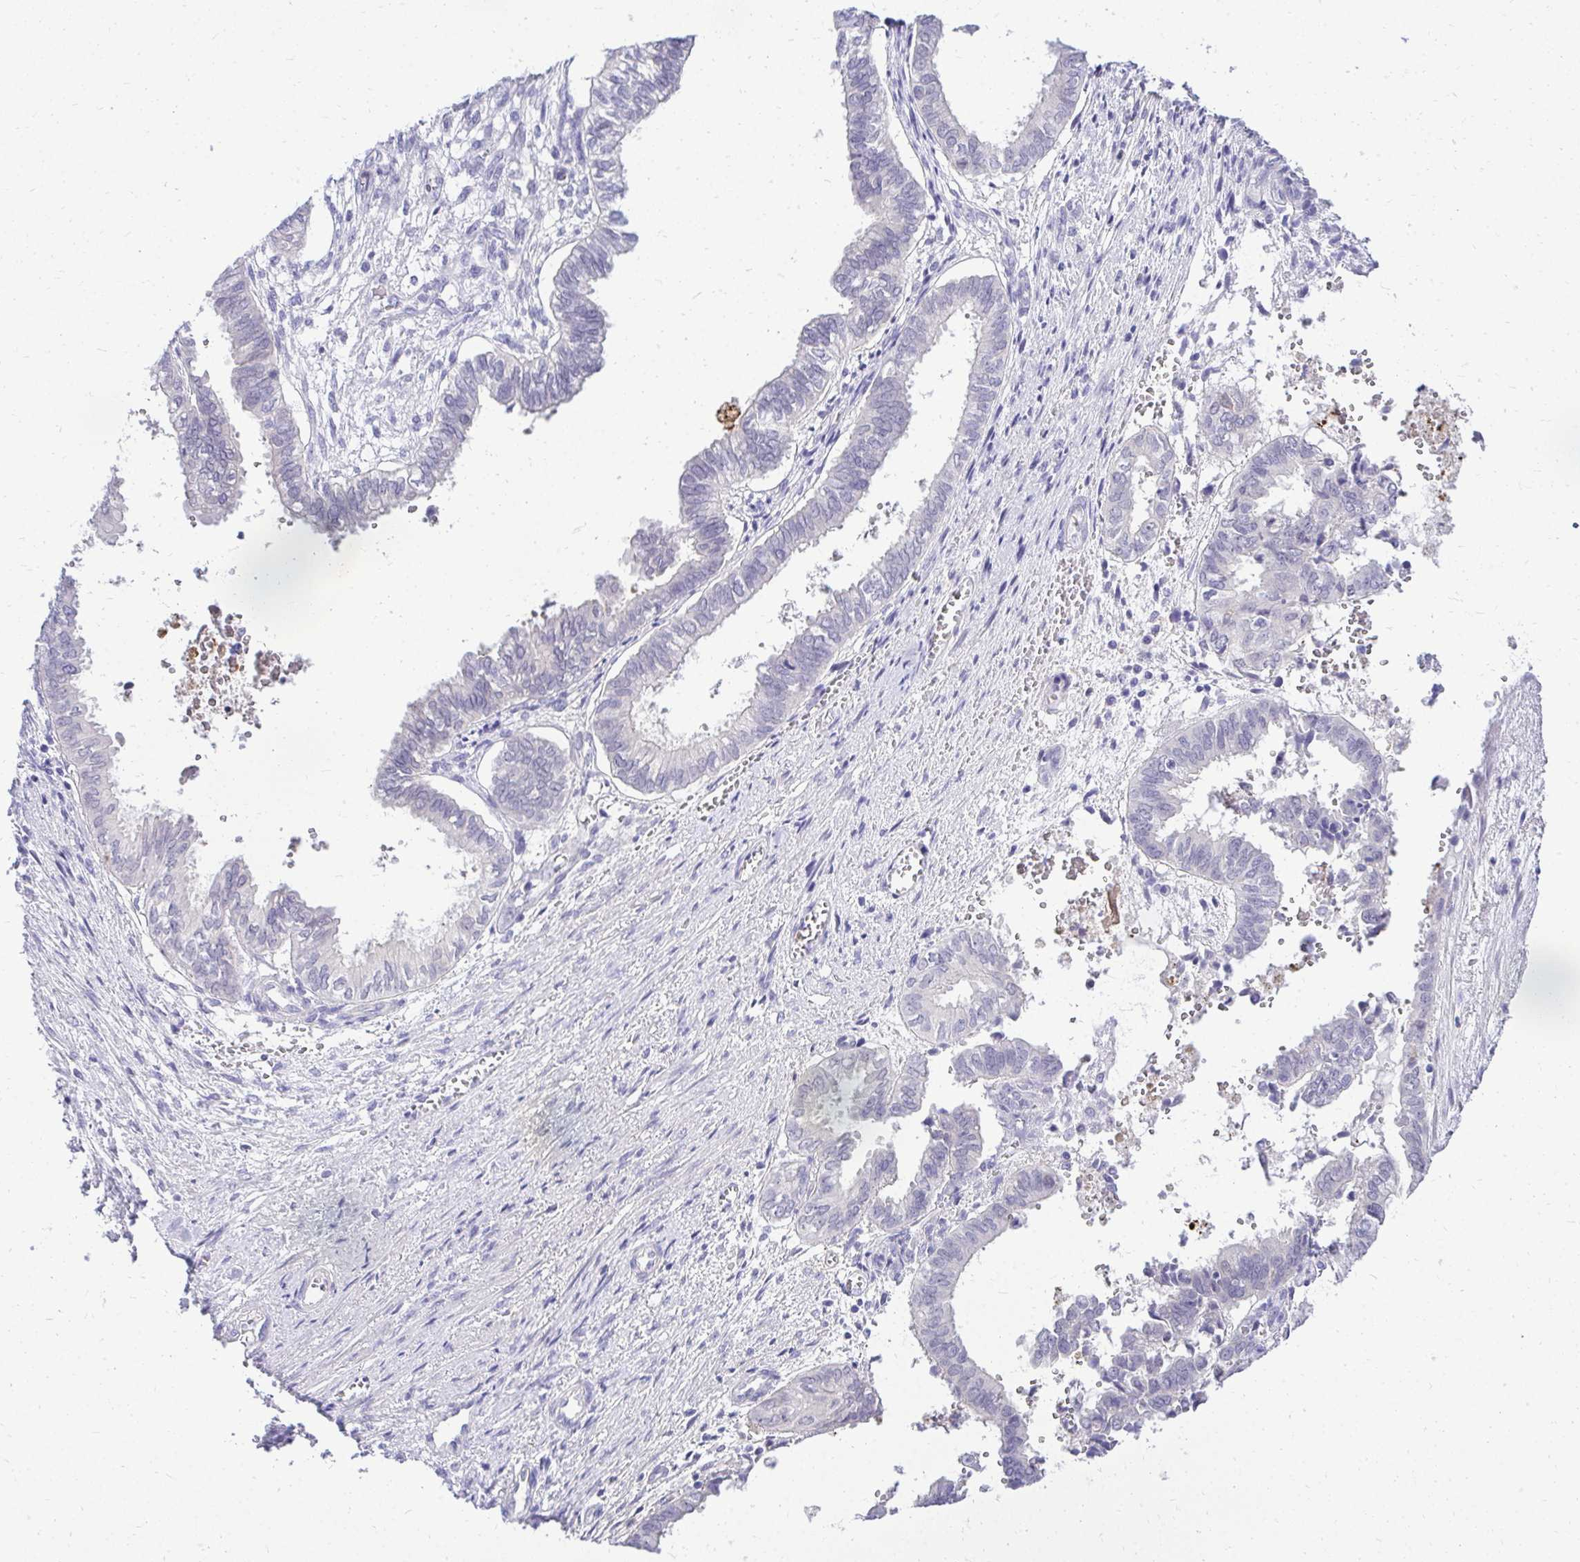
{"staining": {"intensity": "negative", "quantity": "none", "location": "none"}, "tissue": "ovarian cancer", "cell_type": "Tumor cells", "image_type": "cancer", "snomed": [{"axis": "morphology", "description": "Carcinoma, endometroid"}, {"axis": "topography", "description": "Ovary"}], "caption": "Immunohistochemical staining of human endometroid carcinoma (ovarian) shows no significant positivity in tumor cells. The staining was performed using DAB to visualize the protein expression in brown, while the nuclei were stained in blue with hematoxylin (Magnification: 20x).", "gene": "ZSWIM9", "patient": {"sex": "female", "age": 64}}